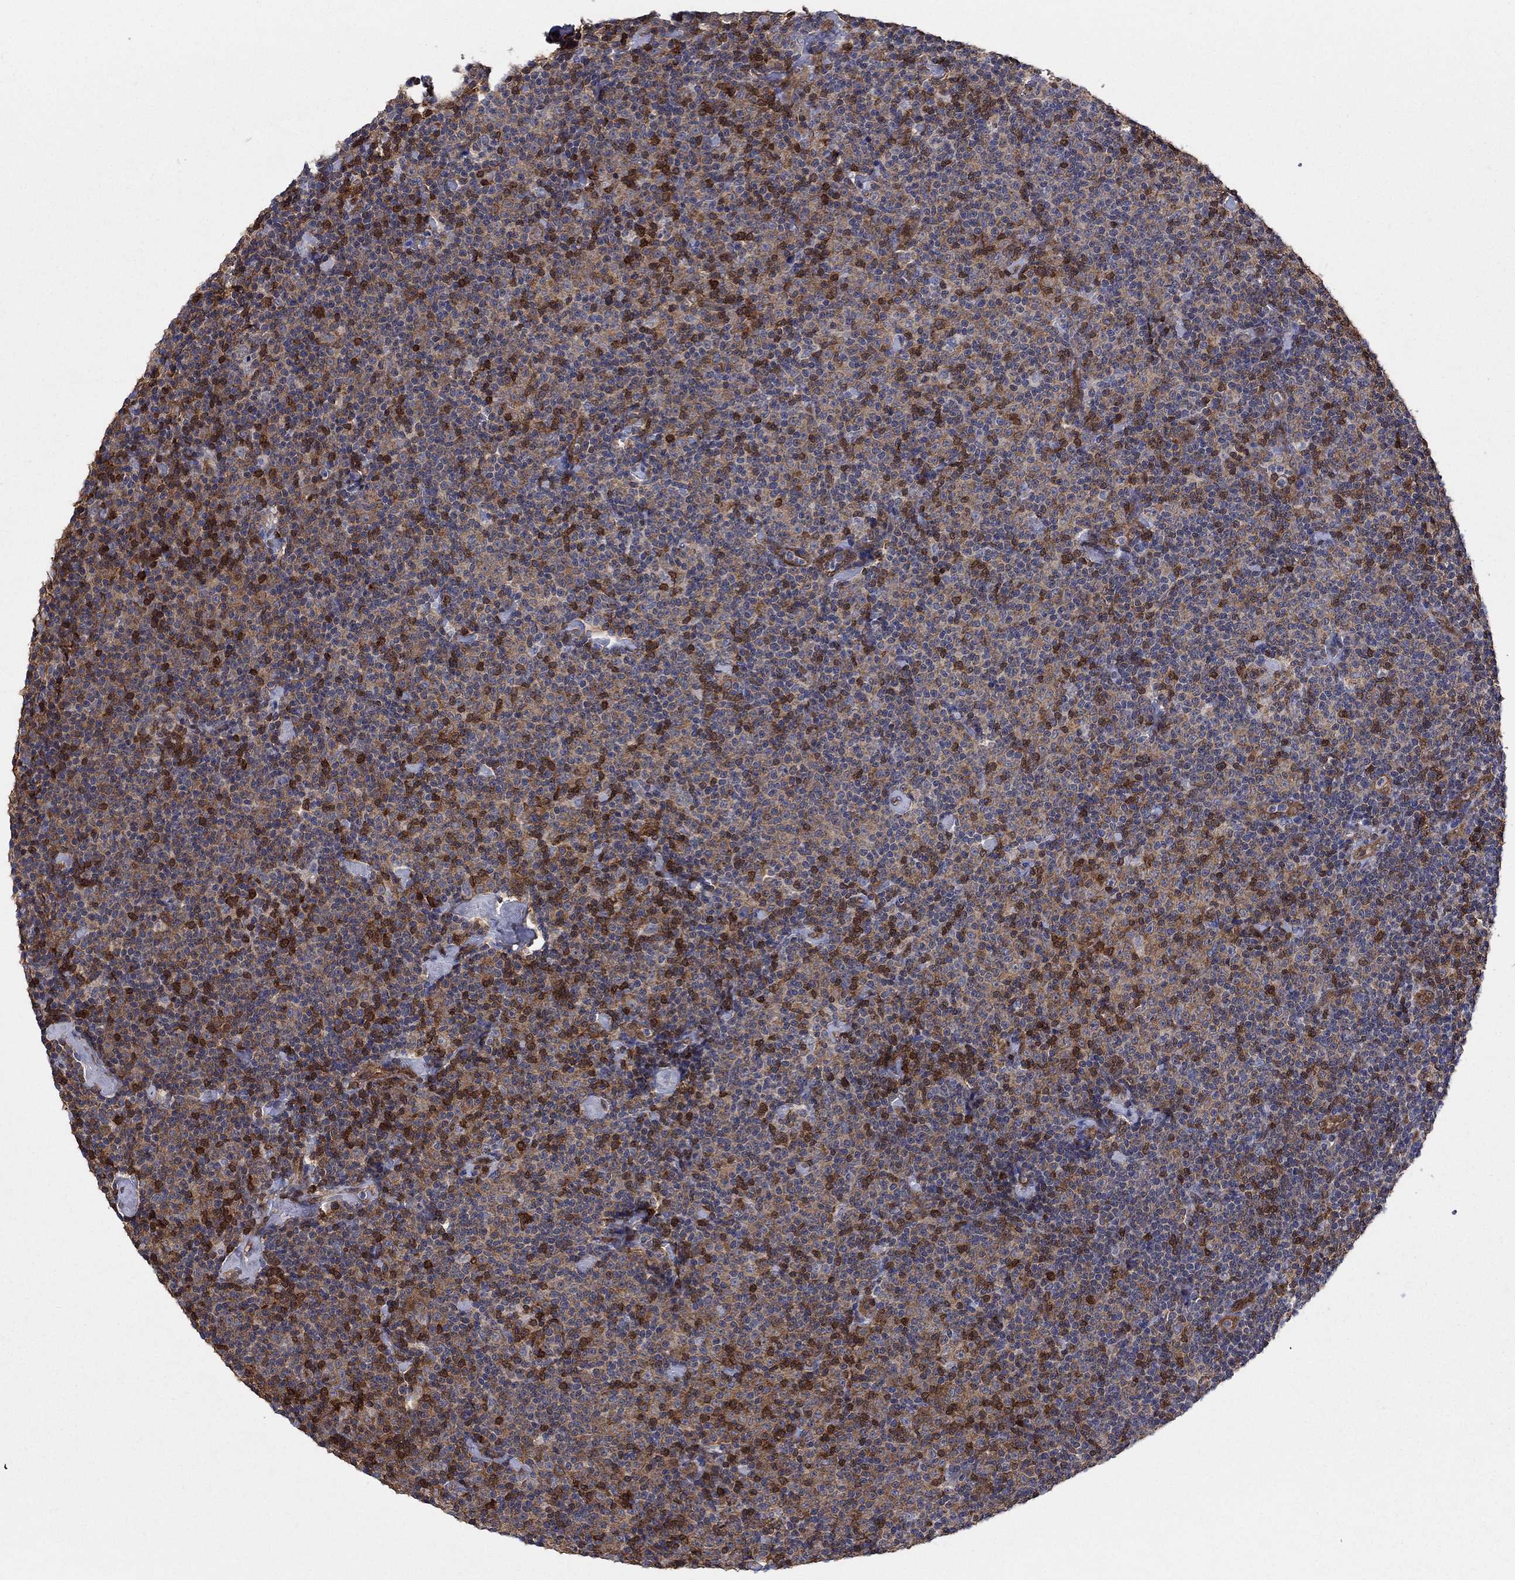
{"staining": {"intensity": "moderate", "quantity": "25%-75%", "location": "cytoplasmic/membranous"}, "tissue": "lymphoma", "cell_type": "Tumor cells", "image_type": "cancer", "snomed": [{"axis": "morphology", "description": "Malignant lymphoma, non-Hodgkin's type, Low grade"}, {"axis": "topography", "description": "Lymph node"}], "caption": "A medium amount of moderate cytoplasmic/membranous staining is appreciated in approximately 25%-75% of tumor cells in malignant lymphoma, non-Hodgkin's type (low-grade) tissue. Nuclei are stained in blue.", "gene": "AGFG2", "patient": {"sex": "male", "age": 81}}